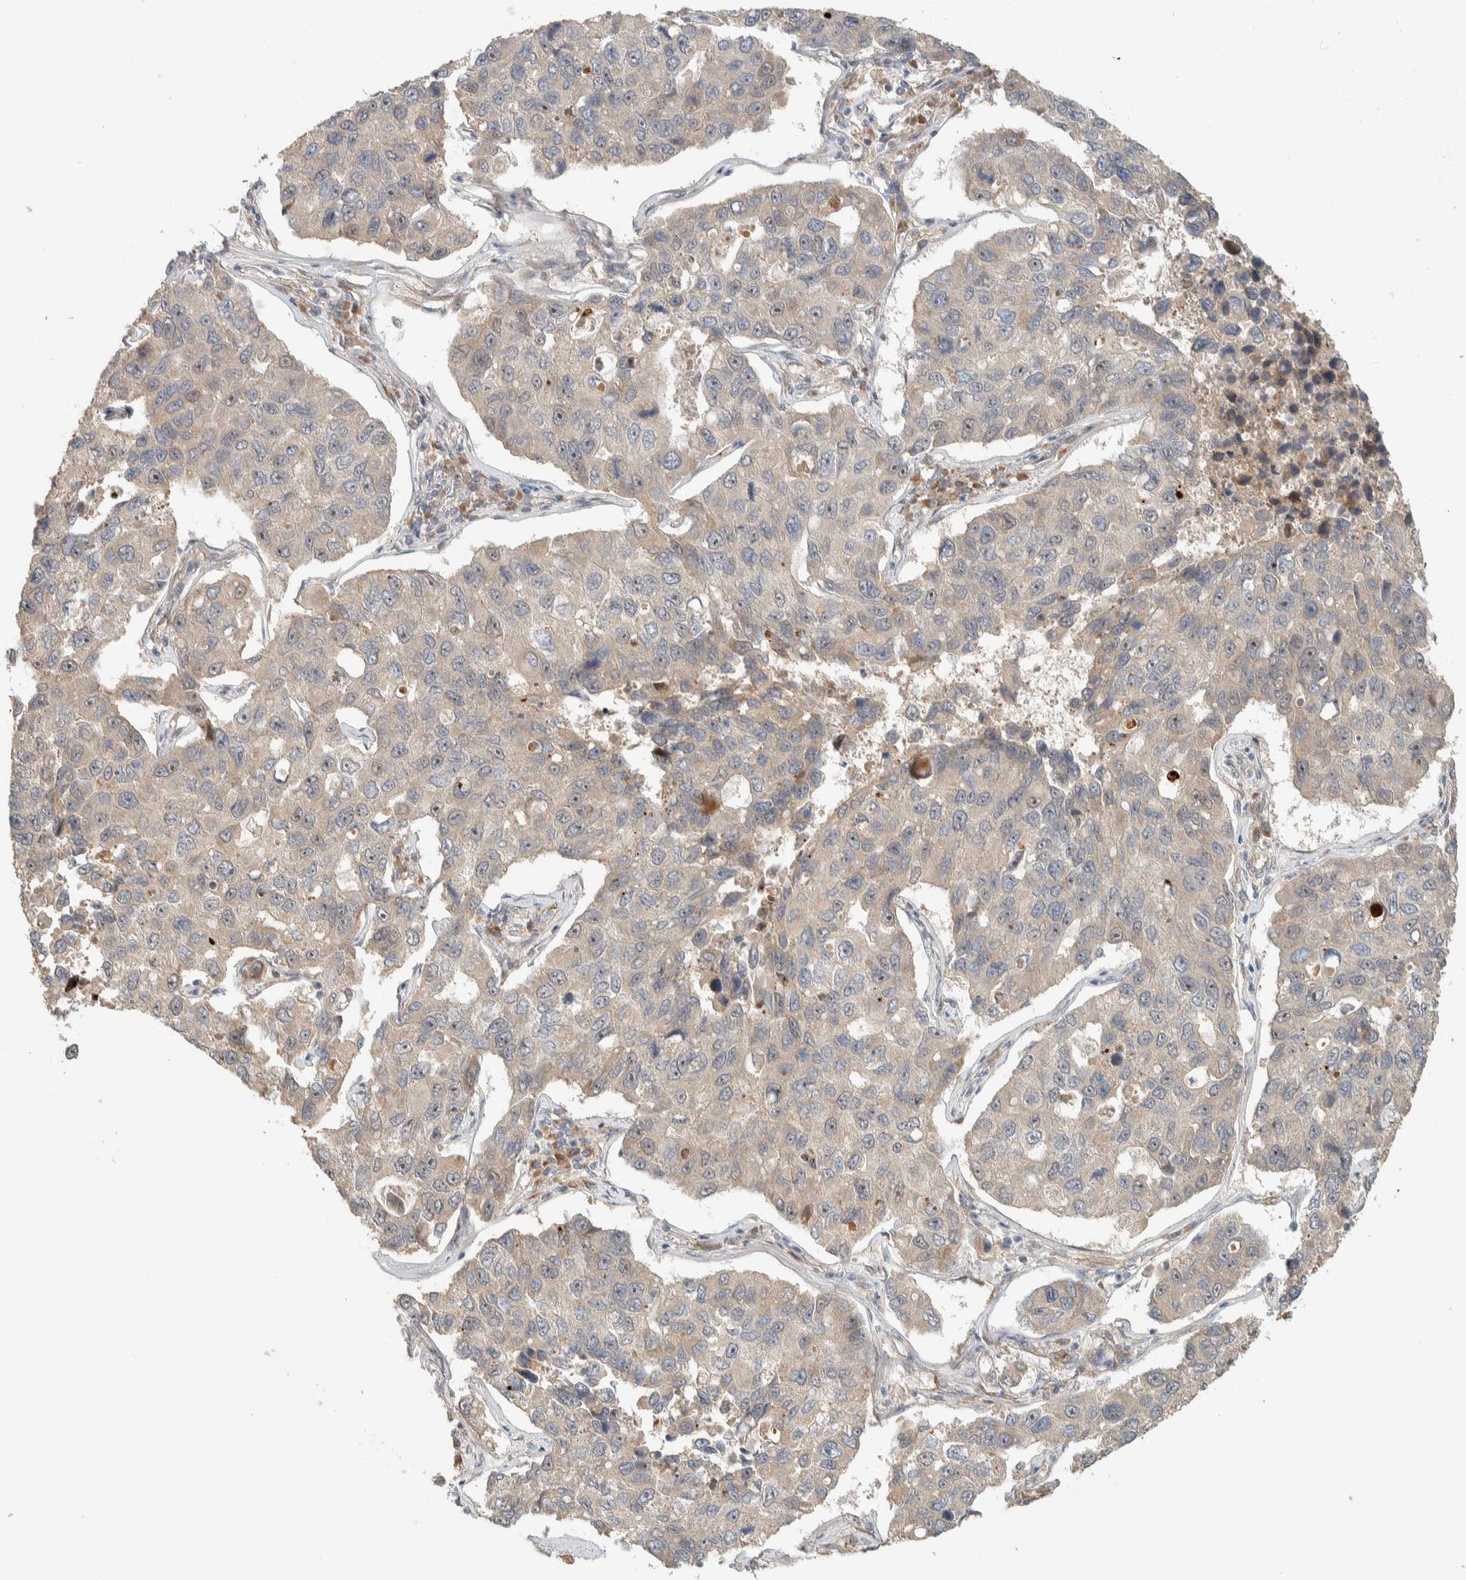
{"staining": {"intensity": "negative", "quantity": "none", "location": "none"}, "tissue": "lung cancer", "cell_type": "Tumor cells", "image_type": "cancer", "snomed": [{"axis": "morphology", "description": "Adenocarcinoma, NOS"}, {"axis": "topography", "description": "Lung"}], "caption": "Histopathology image shows no significant protein positivity in tumor cells of lung adenocarcinoma.", "gene": "ZBTB2", "patient": {"sex": "male", "age": 64}}